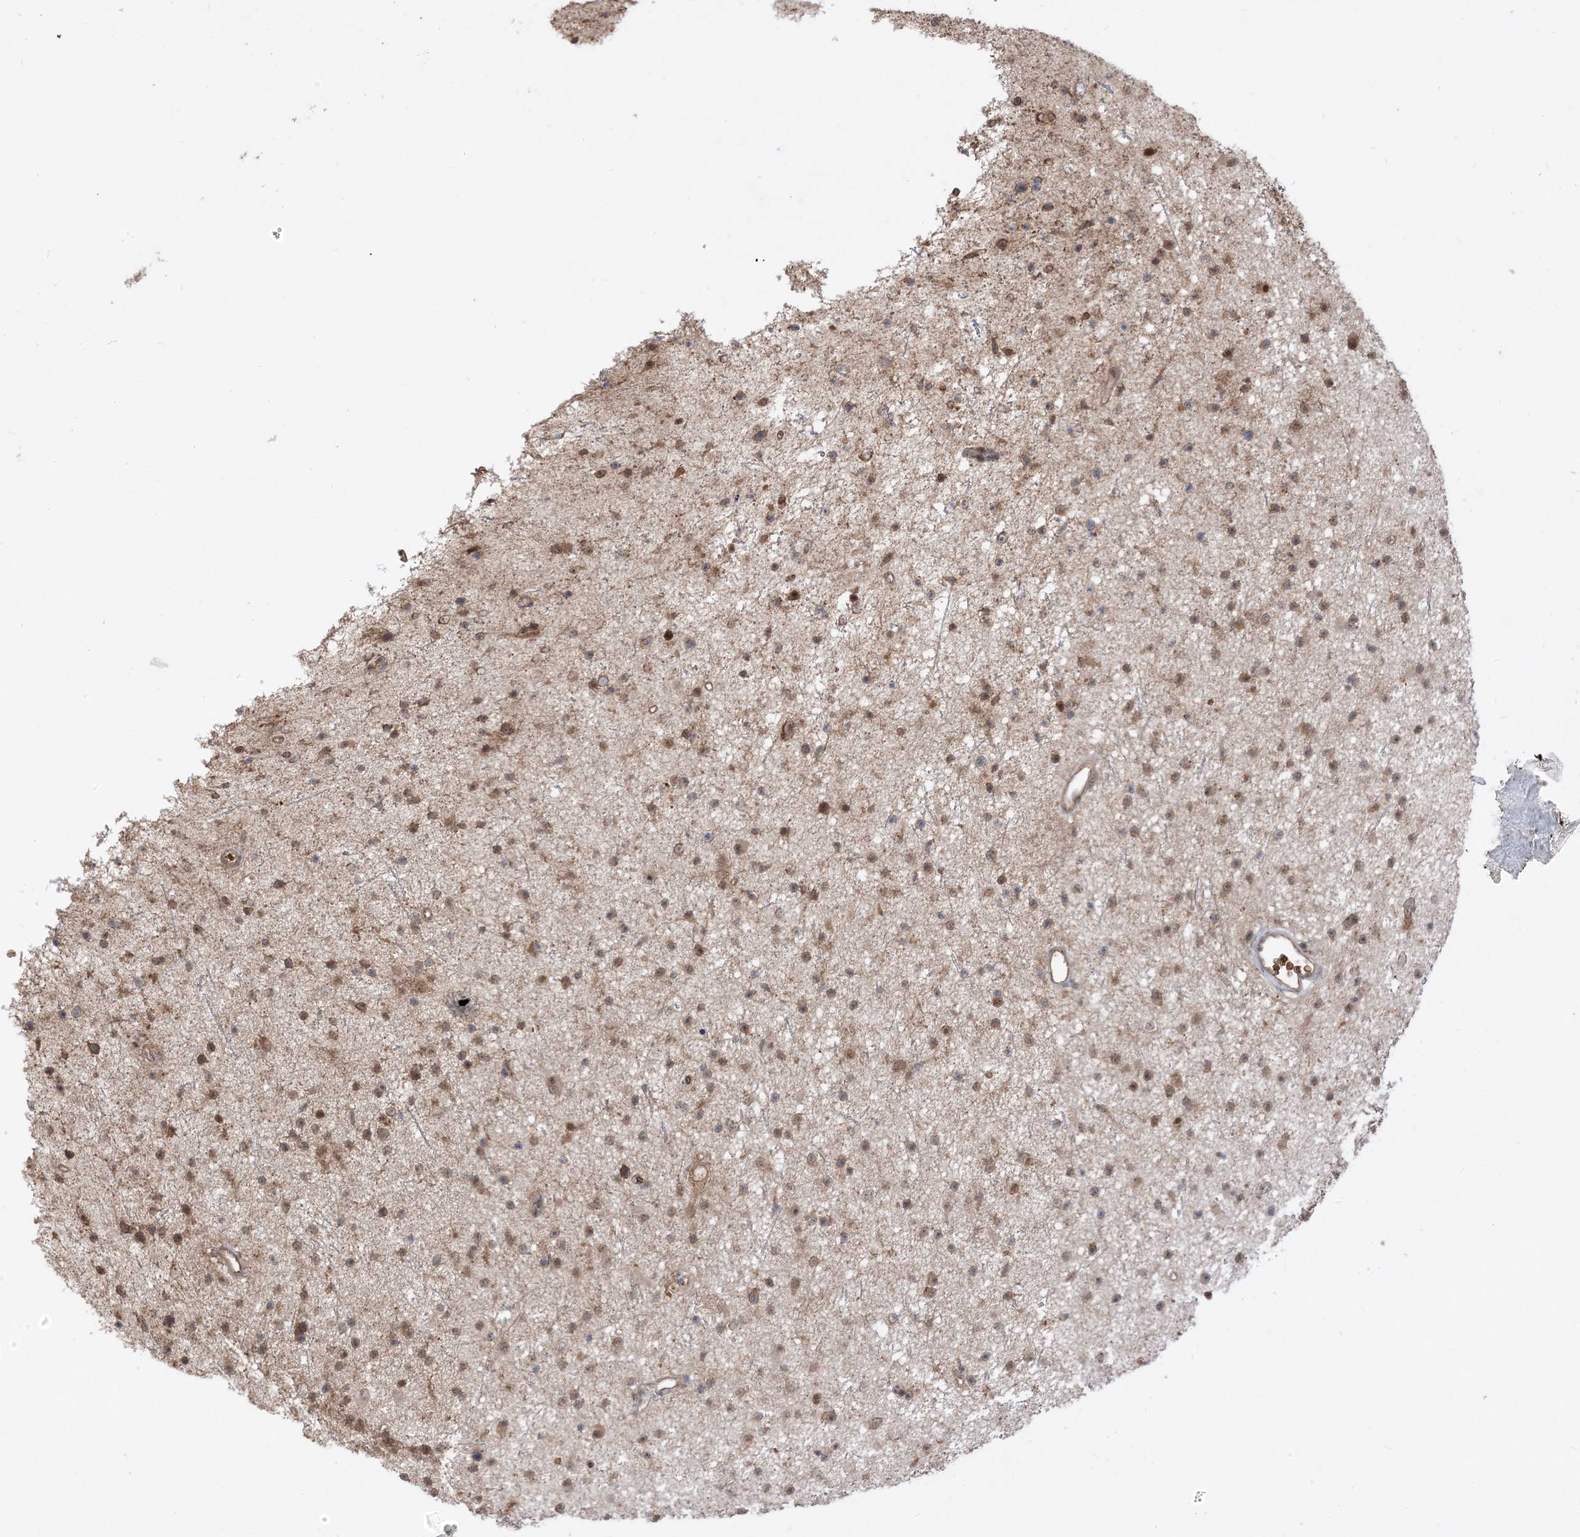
{"staining": {"intensity": "moderate", "quantity": ">75%", "location": "cytoplasmic/membranous,nuclear"}, "tissue": "glioma", "cell_type": "Tumor cells", "image_type": "cancer", "snomed": [{"axis": "morphology", "description": "Glioma, malignant, Low grade"}, {"axis": "topography", "description": "Cerebral cortex"}], "caption": "Protein expression analysis of glioma demonstrates moderate cytoplasmic/membranous and nuclear staining in about >75% of tumor cells. (brown staining indicates protein expression, while blue staining denotes nuclei).", "gene": "PUSL1", "patient": {"sex": "female", "age": 39}}